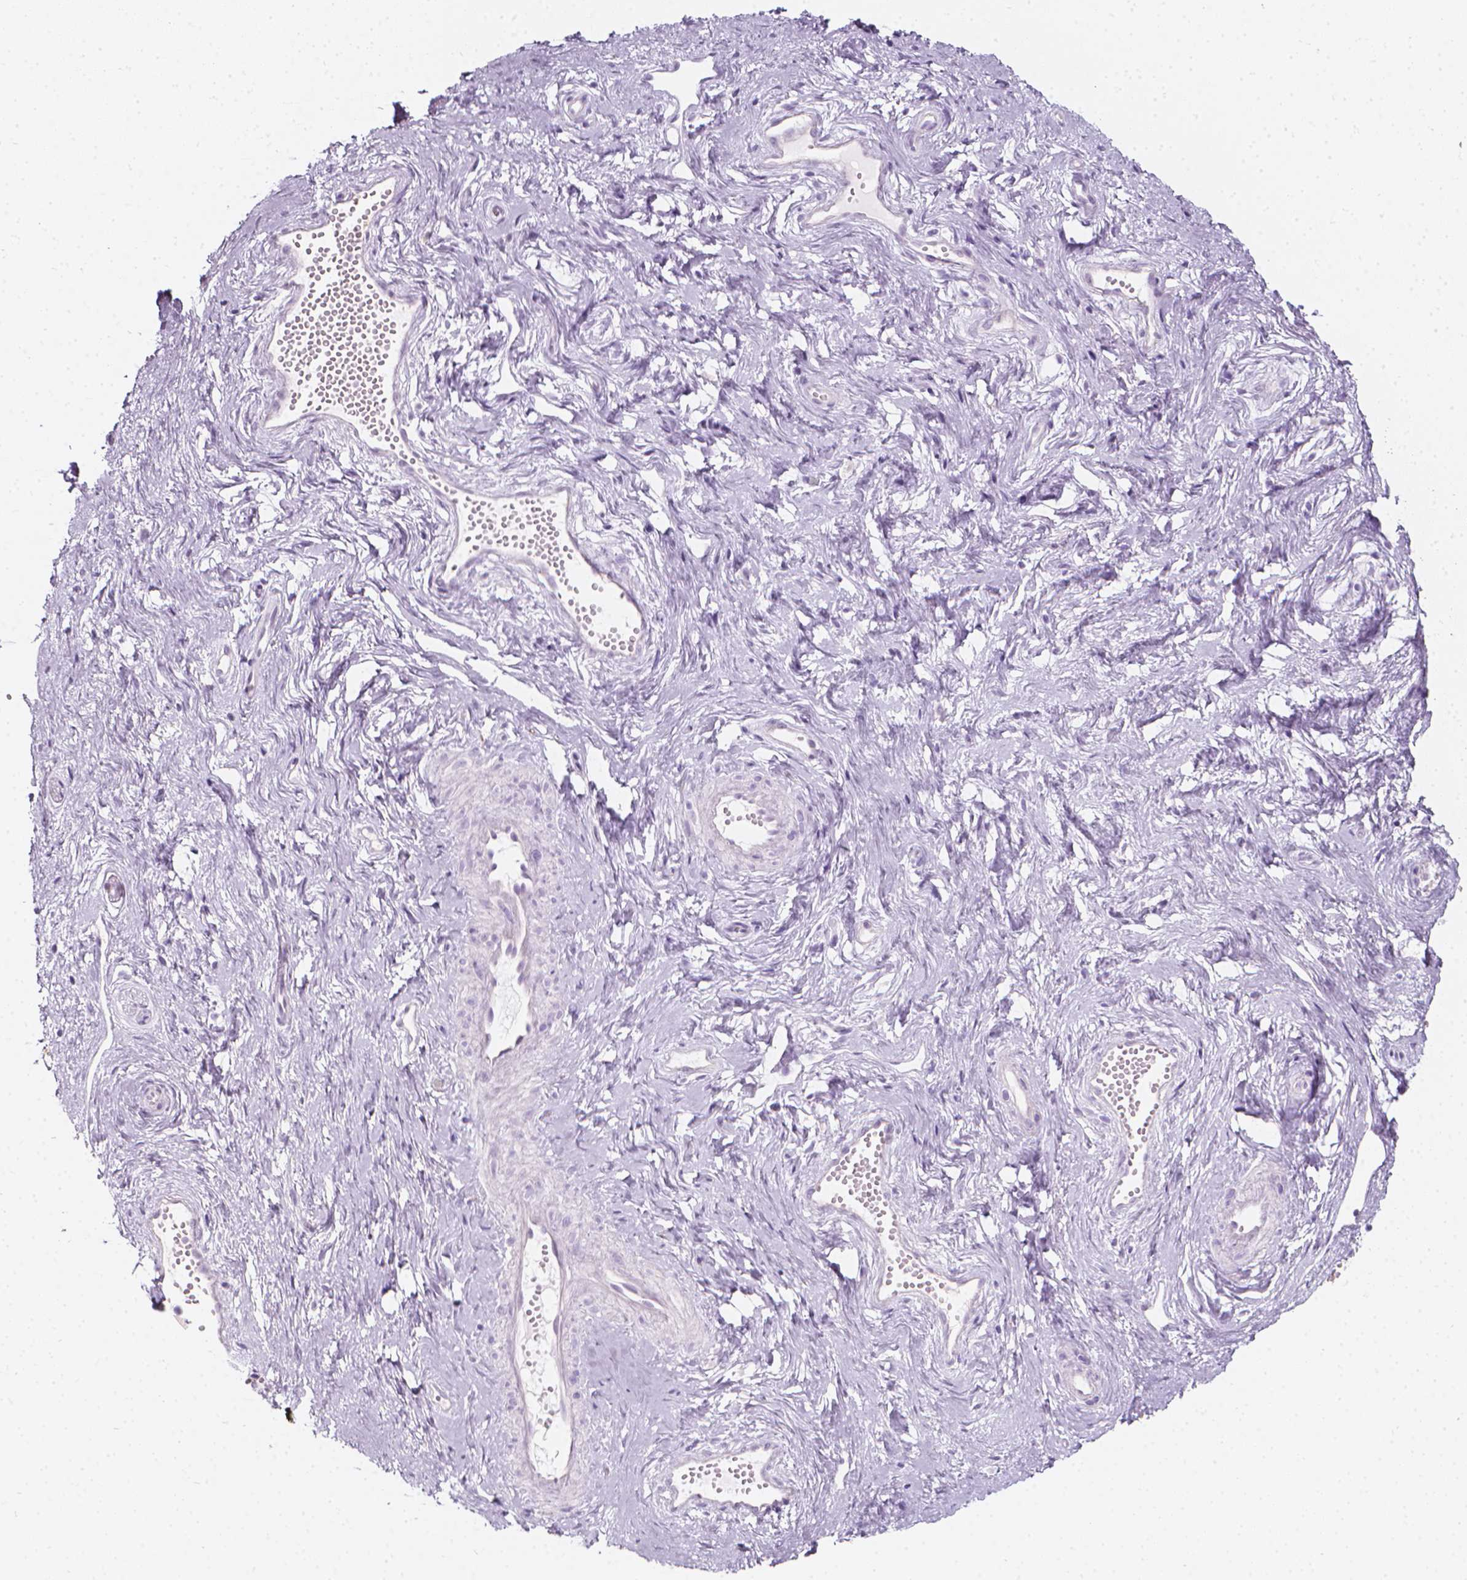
{"staining": {"intensity": "negative", "quantity": "none", "location": "none"}, "tissue": "vagina", "cell_type": "Squamous epithelial cells", "image_type": "normal", "snomed": [{"axis": "morphology", "description": "Normal tissue, NOS"}, {"axis": "topography", "description": "Vagina"}], "caption": "High power microscopy image of an immunohistochemistry (IHC) image of normal vagina, revealing no significant staining in squamous epithelial cells.", "gene": "SCG3", "patient": {"sex": "female", "age": 38}}